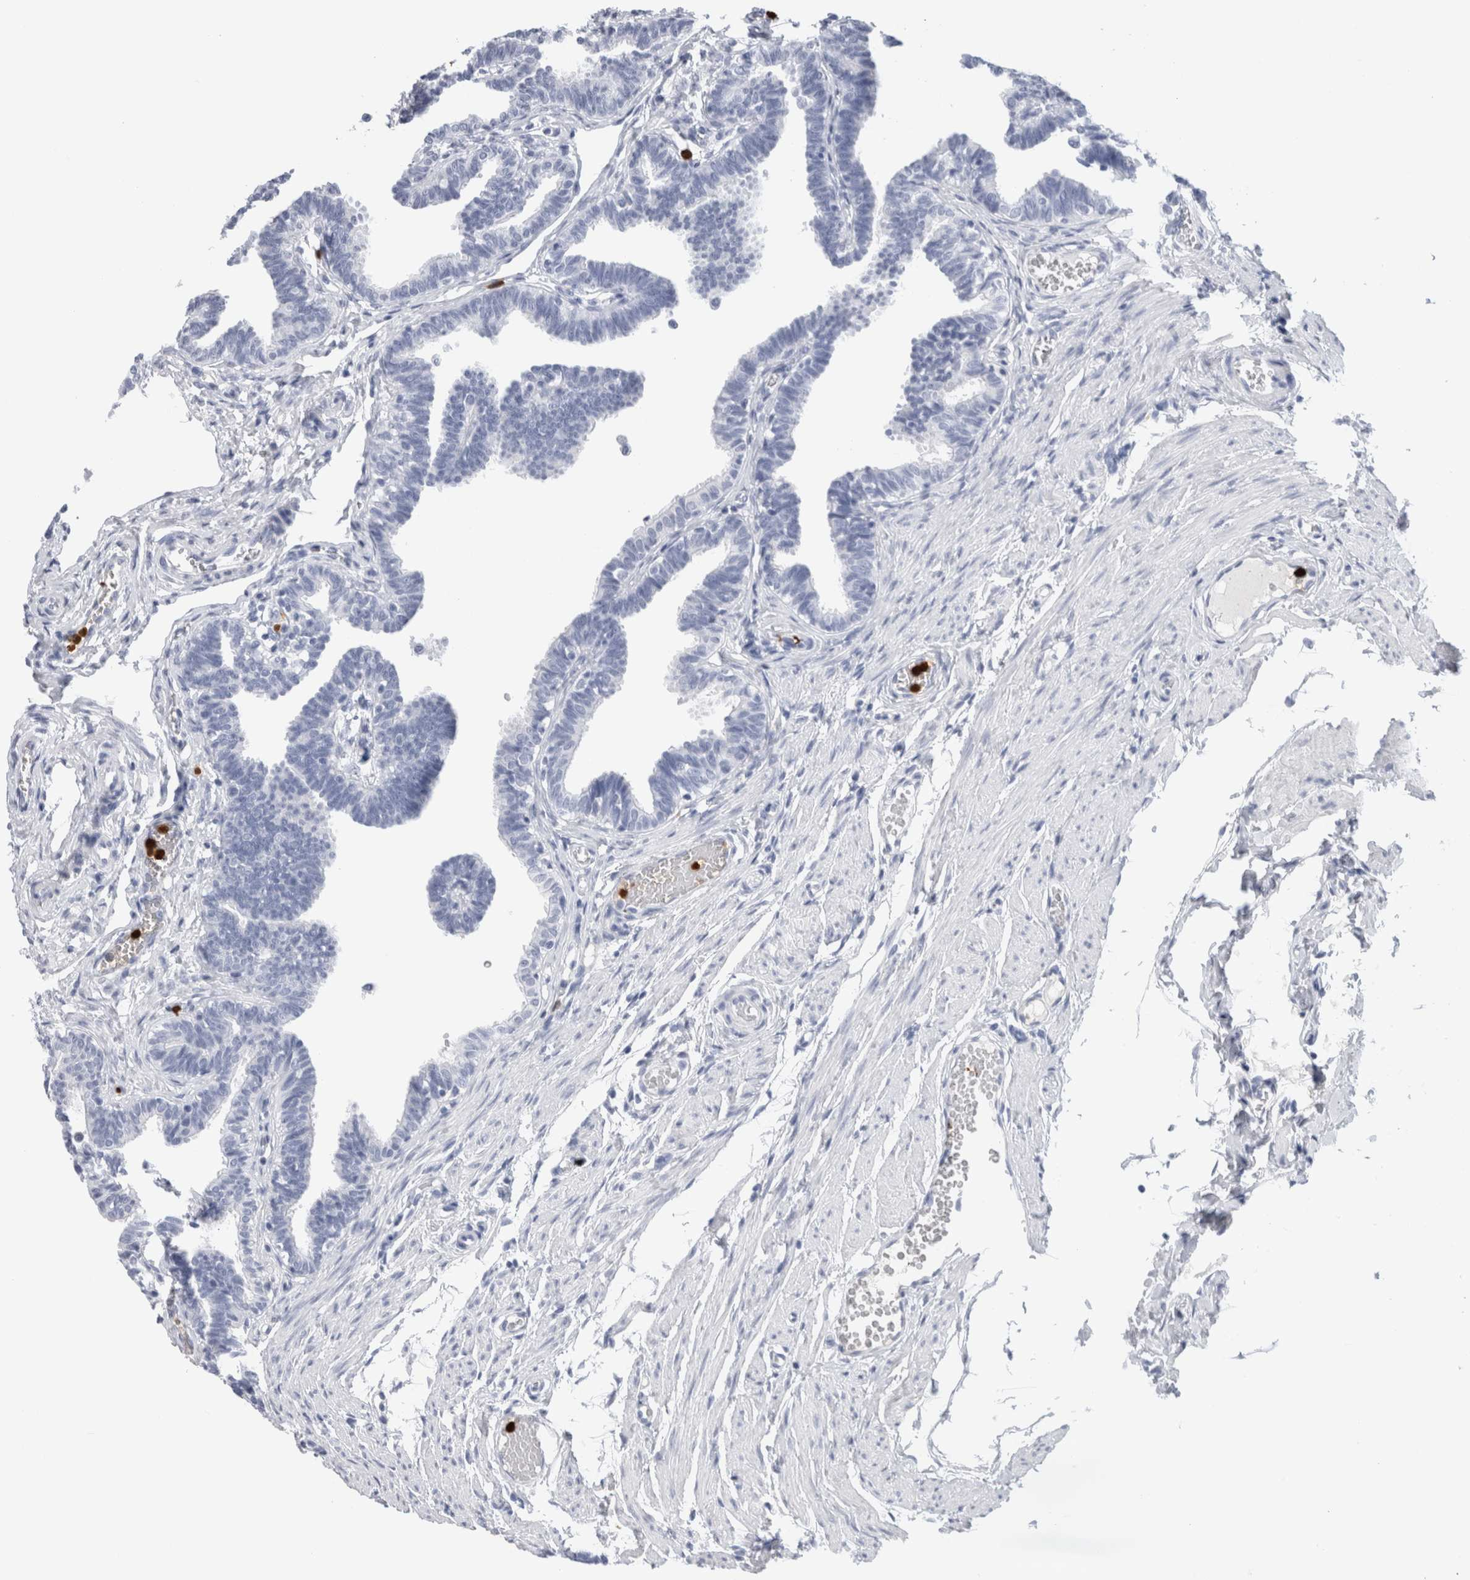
{"staining": {"intensity": "negative", "quantity": "none", "location": "none"}, "tissue": "fallopian tube", "cell_type": "Glandular cells", "image_type": "normal", "snomed": [{"axis": "morphology", "description": "Normal tissue, NOS"}, {"axis": "topography", "description": "Fallopian tube"}, {"axis": "topography", "description": "Ovary"}], "caption": "Micrograph shows no significant protein positivity in glandular cells of unremarkable fallopian tube. The staining is performed using DAB (3,3'-diaminobenzidine) brown chromogen with nuclei counter-stained in using hematoxylin.", "gene": "S100A8", "patient": {"sex": "female", "age": 23}}